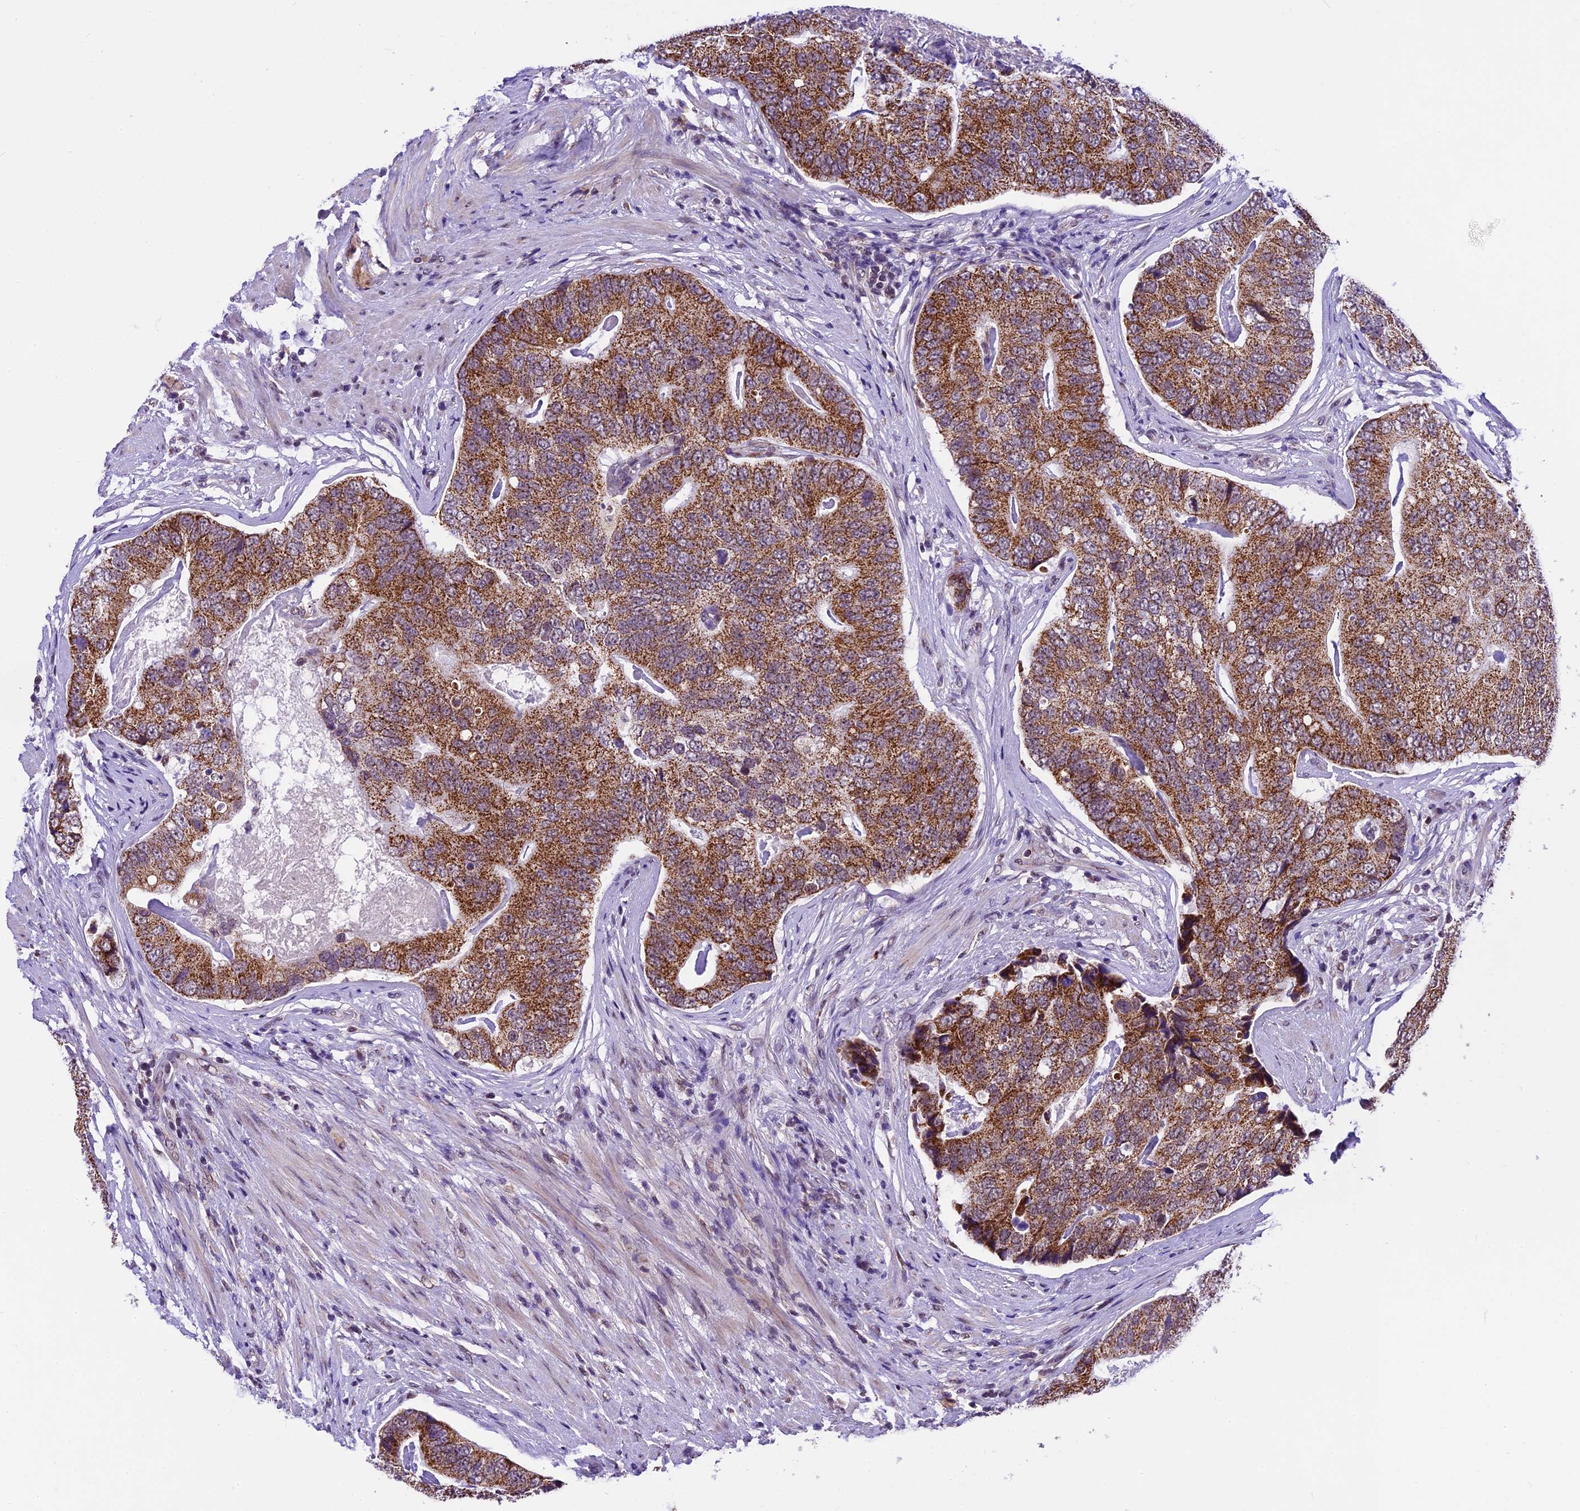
{"staining": {"intensity": "strong", "quantity": ">75%", "location": "cytoplasmic/membranous"}, "tissue": "prostate cancer", "cell_type": "Tumor cells", "image_type": "cancer", "snomed": [{"axis": "morphology", "description": "Adenocarcinoma, High grade"}, {"axis": "topography", "description": "Prostate"}], "caption": "Protein analysis of prostate cancer (high-grade adenocarcinoma) tissue demonstrates strong cytoplasmic/membranous staining in approximately >75% of tumor cells.", "gene": "CARS2", "patient": {"sex": "male", "age": 70}}